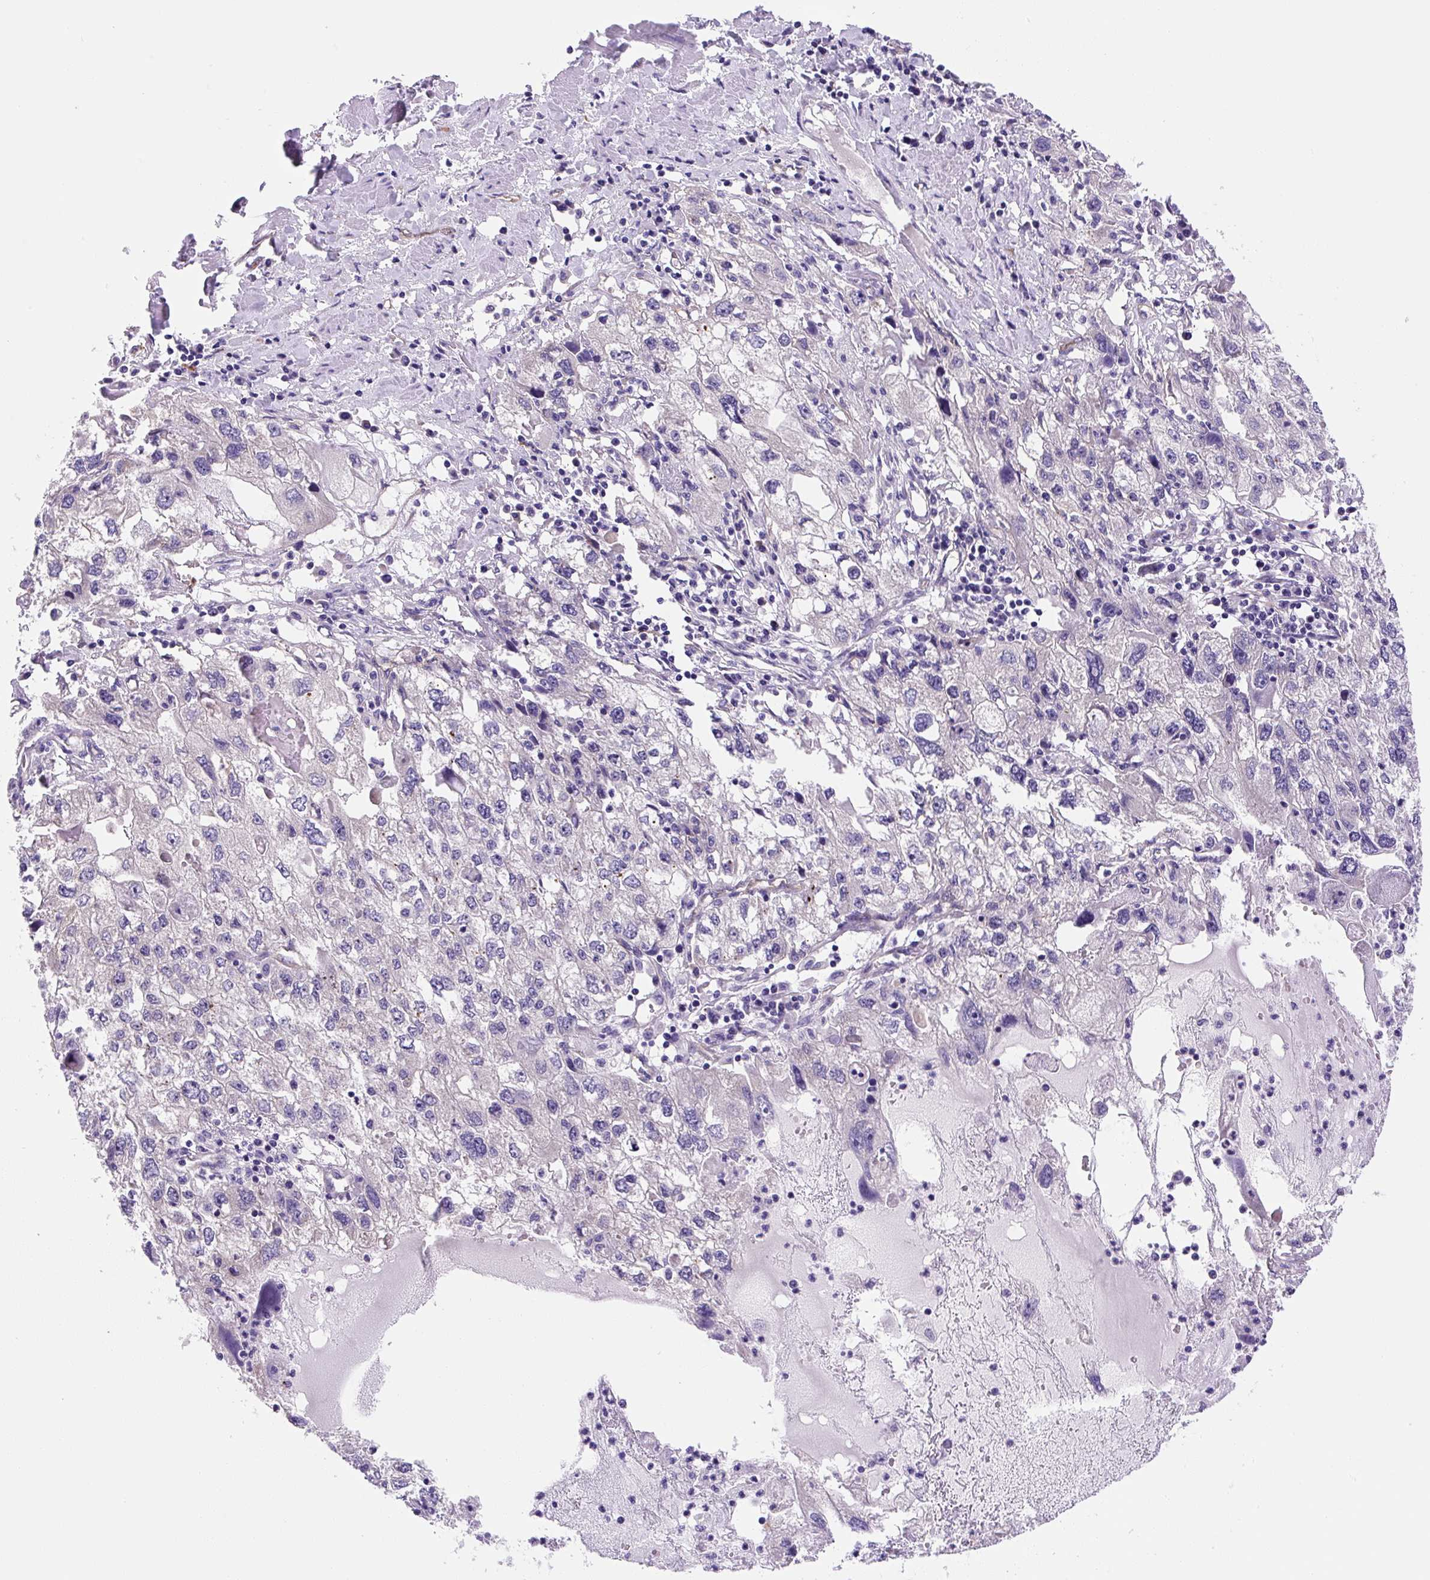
{"staining": {"intensity": "negative", "quantity": "none", "location": "none"}, "tissue": "endometrial cancer", "cell_type": "Tumor cells", "image_type": "cancer", "snomed": [{"axis": "morphology", "description": "Adenocarcinoma, NOS"}, {"axis": "topography", "description": "Endometrium"}], "caption": "Tumor cells show no significant protein staining in endometrial cancer.", "gene": "ASB4", "patient": {"sex": "female", "age": 49}}